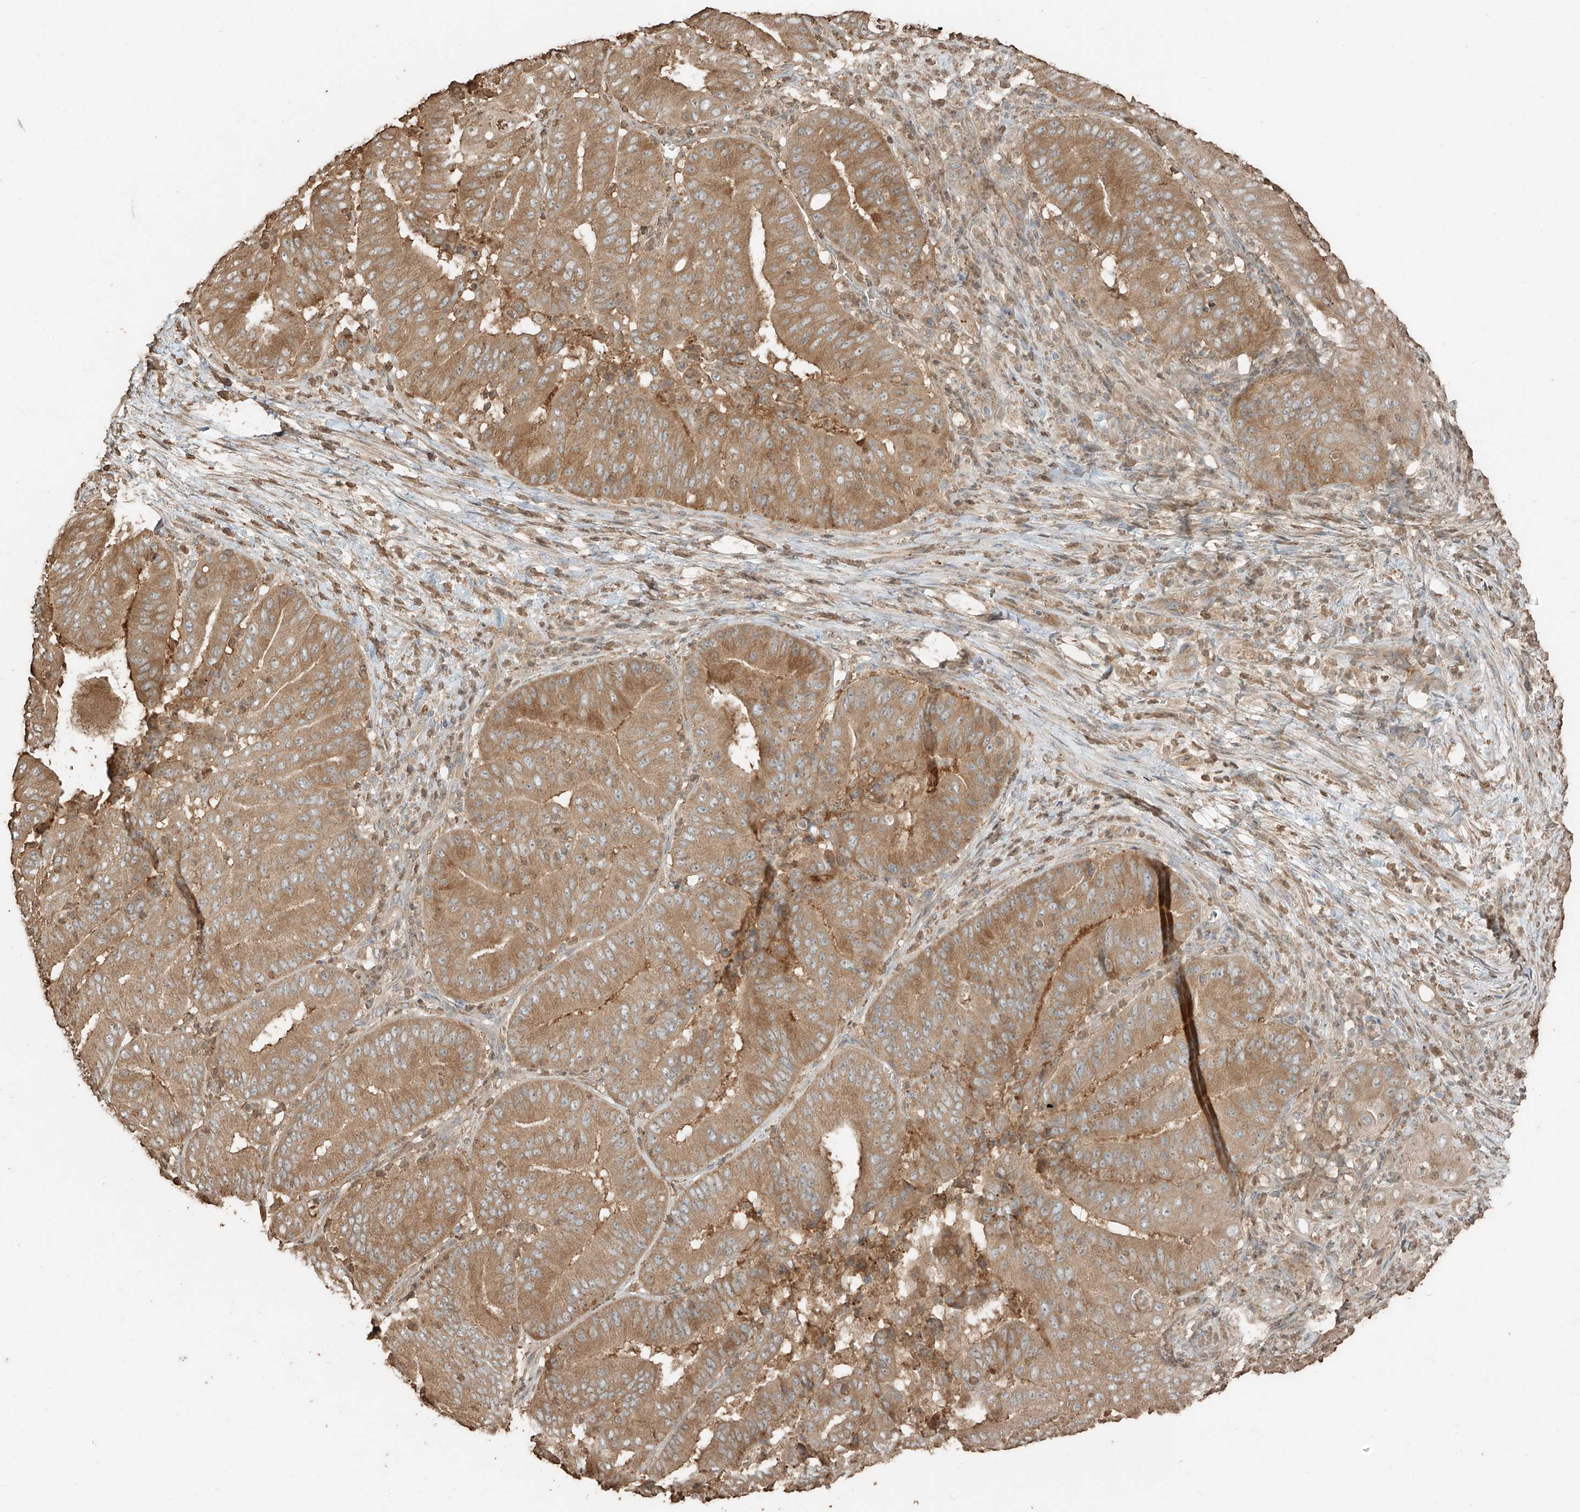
{"staining": {"intensity": "moderate", "quantity": ">75%", "location": "cytoplasmic/membranous"}, "tissue": "pancreatic cancer", "cell_type": "Tumor cells", "image_type": "cancer", "snomed": [{"axis": "morphology", "description": "Adenocarcinoma, NOS"}, {"axis": "topography", "description": "Pancreas"}], "caption": "Protein expression analysis of adenocarcinoma (pancreatic) exhibits moderate cytoplasmic/membranous expression in approximately >75% of tumor cells. The protein is shown in brown color, while the nuclei are stained blue.", "gene": "RFTN2", "patient": {"sex": "female", "age": 77}}